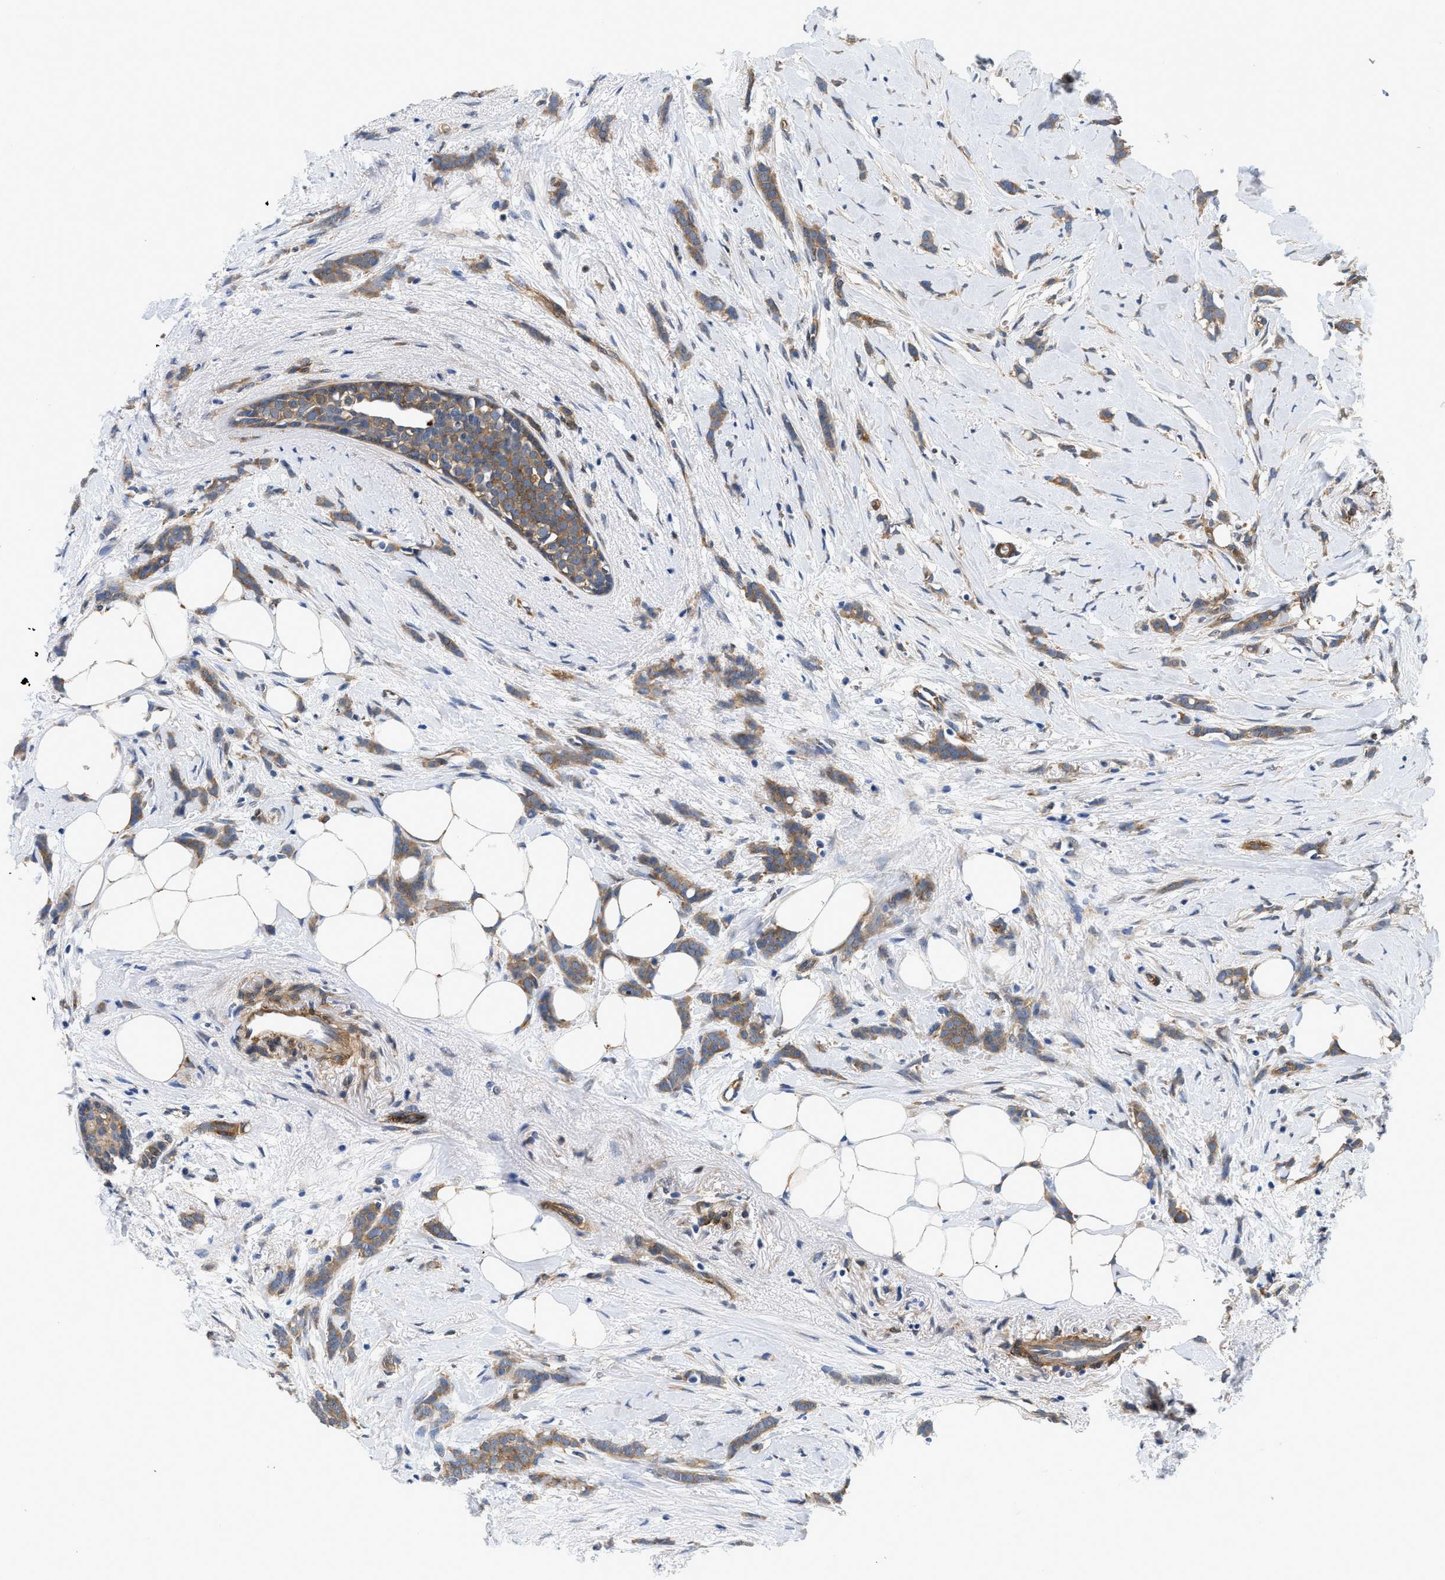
{"staining": {"intensity": "moderate", "quantity": ">75%", "location": "cytoplasmic/membranous"}, "tissue": "breast cancer", "cell_type": "Tumor cells", "image_type": "cancer", "snomed": [{"axis": "morphology", "description": "Lobular carcinoma, in situ"}, {"axis": "morphology", "description": "Lobular carcinoma"}, {"axis": "topography", "description": "Breast"}], "caption": "Immunohistochemistry of human breast cancer (lobular carcinoma in situ) demonstrates medium levels of moderate cytoplasmic/membranous positivity in approximately >75% of tumor cells. (DAB (3,3'-diaminobenzidine) IHC with brightfield microscopy, high magnification).", "gene": "RAPH1", "patient": {"sex": "female", "age": 41}}